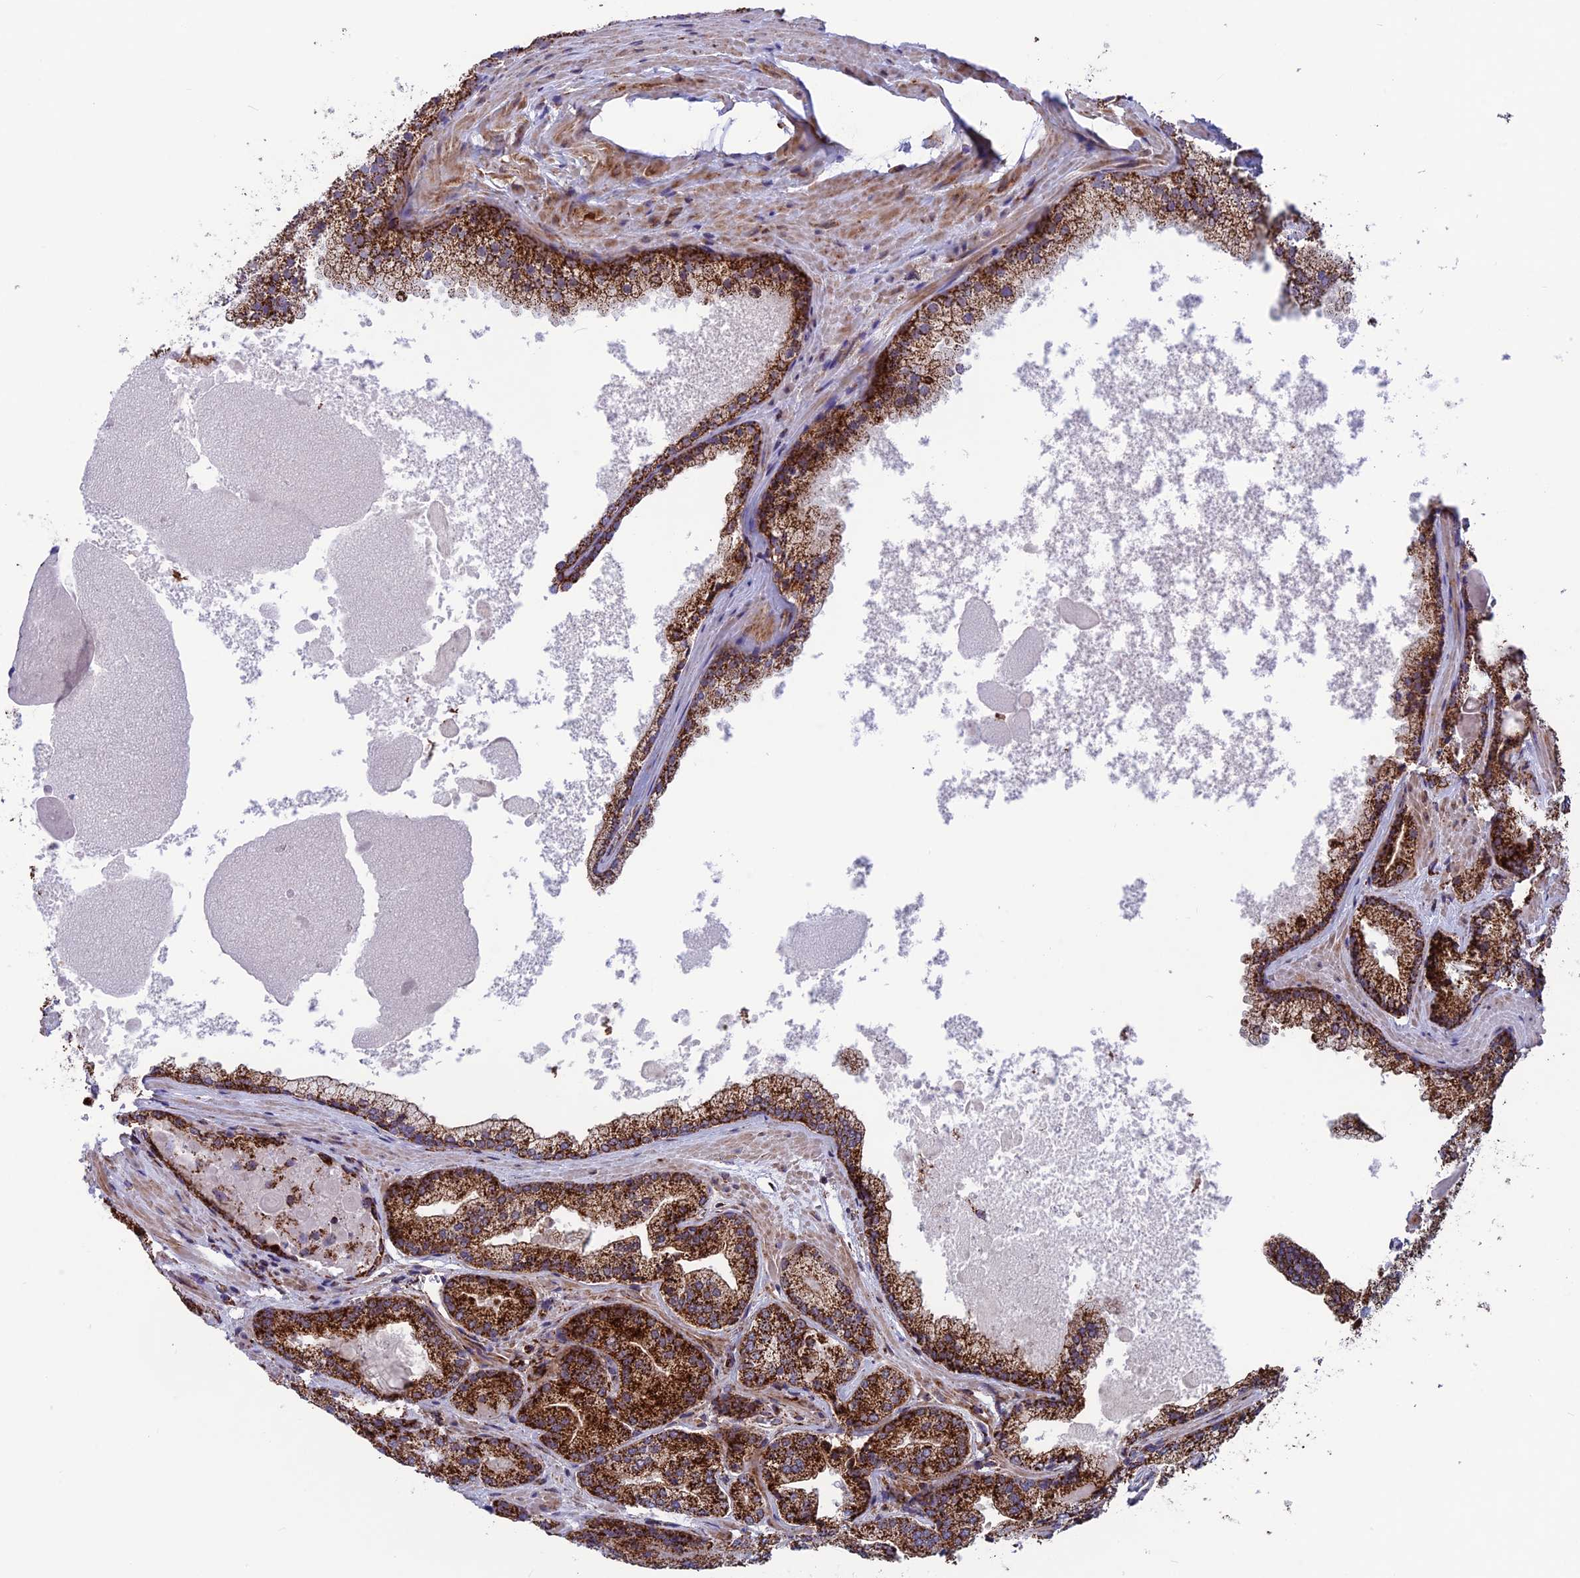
{"staining": {"intensity": "strong", "quantity": ">75%", "location": "cytoplasmic/membranous"}, "tissue": "prostate cancer", "cell_type": "Tumor cells", "image_type": "cancer", "snomed": [{"axis": "morphology", "description": "Adenocarcinoma, Low grade"}, {"axis": "topography", "description": "Prostate"}], "caption": "Immunohistochemistry photomicrograph of neoplastic tissue: human prostate cancer (low-grade adenocarcinoma) stained using immunohistochemistry exhibits high levels of strong protein expression localized specifically in the cytoplasmic/membranous of tumor cells, appearing as a cytoplasmic/membranous brown color.", "gene": "MRPS18B", "patient": {"sex": "male", "age": 74}}